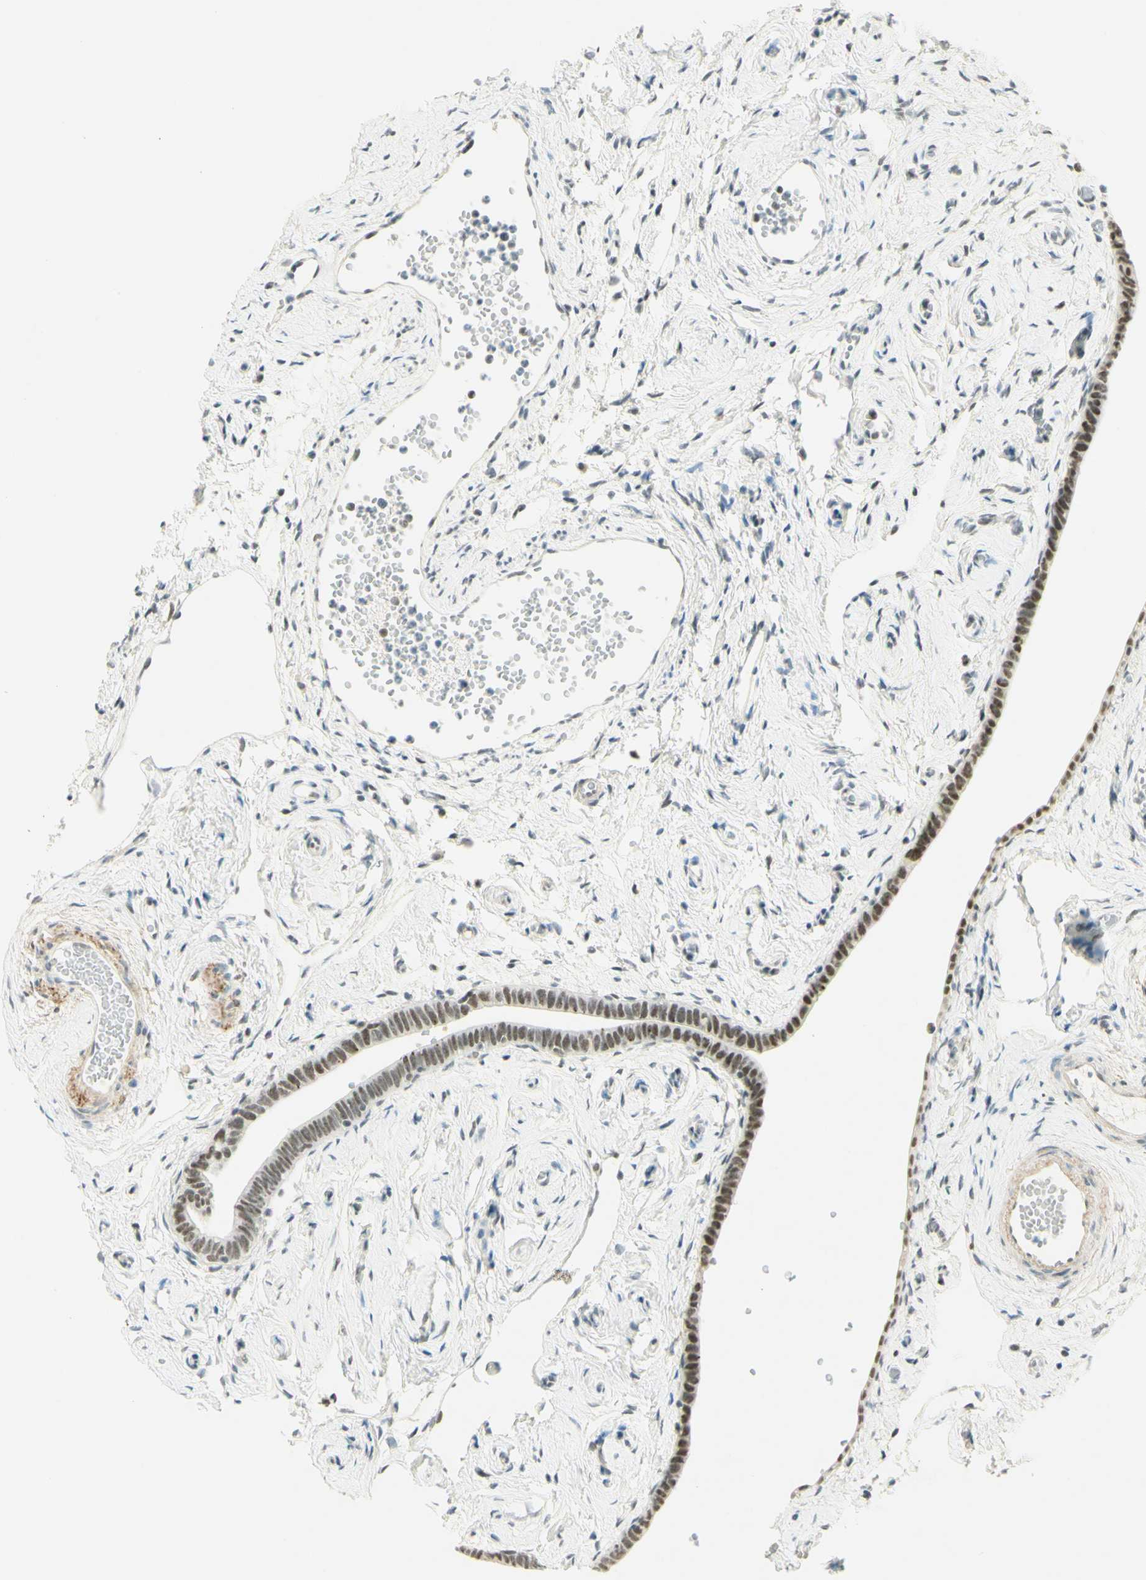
{"staining": {"intensity": "weak", "quantity": ">75%", "location": "nuclear"}, "tissue": "fallopian tube", "cell_type": "Glandular cells", "image_type": "normal", "snomed": [{"axis": "morphology", "description": "Normal tissue, NOS"}, {"axis": "topography", "description": "Fallopian tube"}], "caption": "High-power microscopy captured an immunohistochemistry (IHC) micrograph of benign fallopian tube, revealing weak nuclear expression in about >75% of glandular cells. Ihc stains the protein in brown and the nuclei are stained blue.", "gene": "PMS2", "patient": {"sex": "female", "age": 71}}